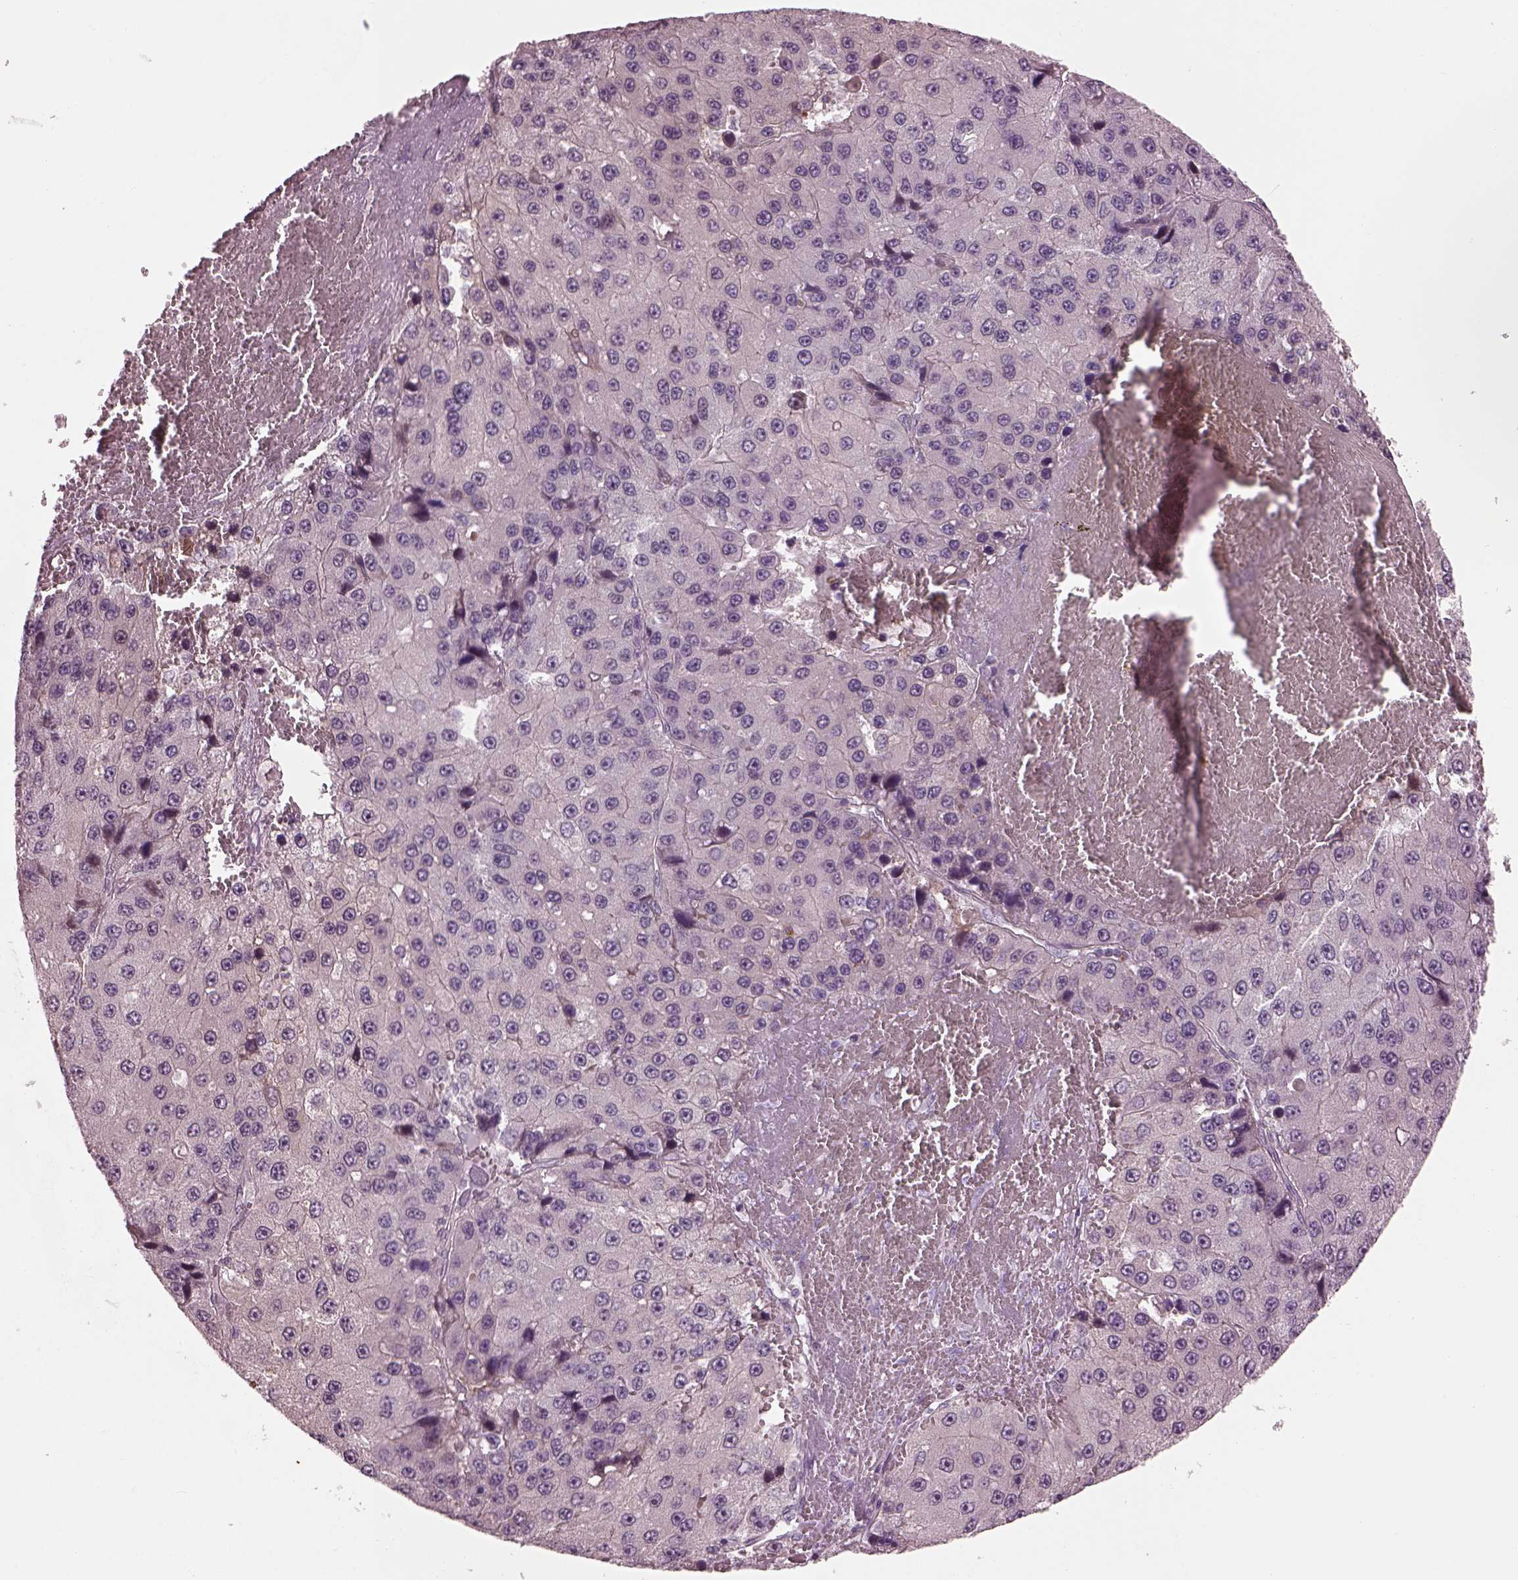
{"staining": {"intensity": "negative", "quantity": "none", "location": "none"}, "tissue": "liver cancer", "cell_type": "Tumor cells", "image_type": "cancer", "snomed": [{"axis": "morphology", "description": "Carcinoma, Hepatocellular, NOS"}, {"axis": "topography", "description": "Liver"}], "caption": "Human liver hepatocellular carcinoma stained for a protein using IHC reveals no expression in tumor cells.", "gene": "BFSP1", "patient": {"sex": "female", "age": 73}}